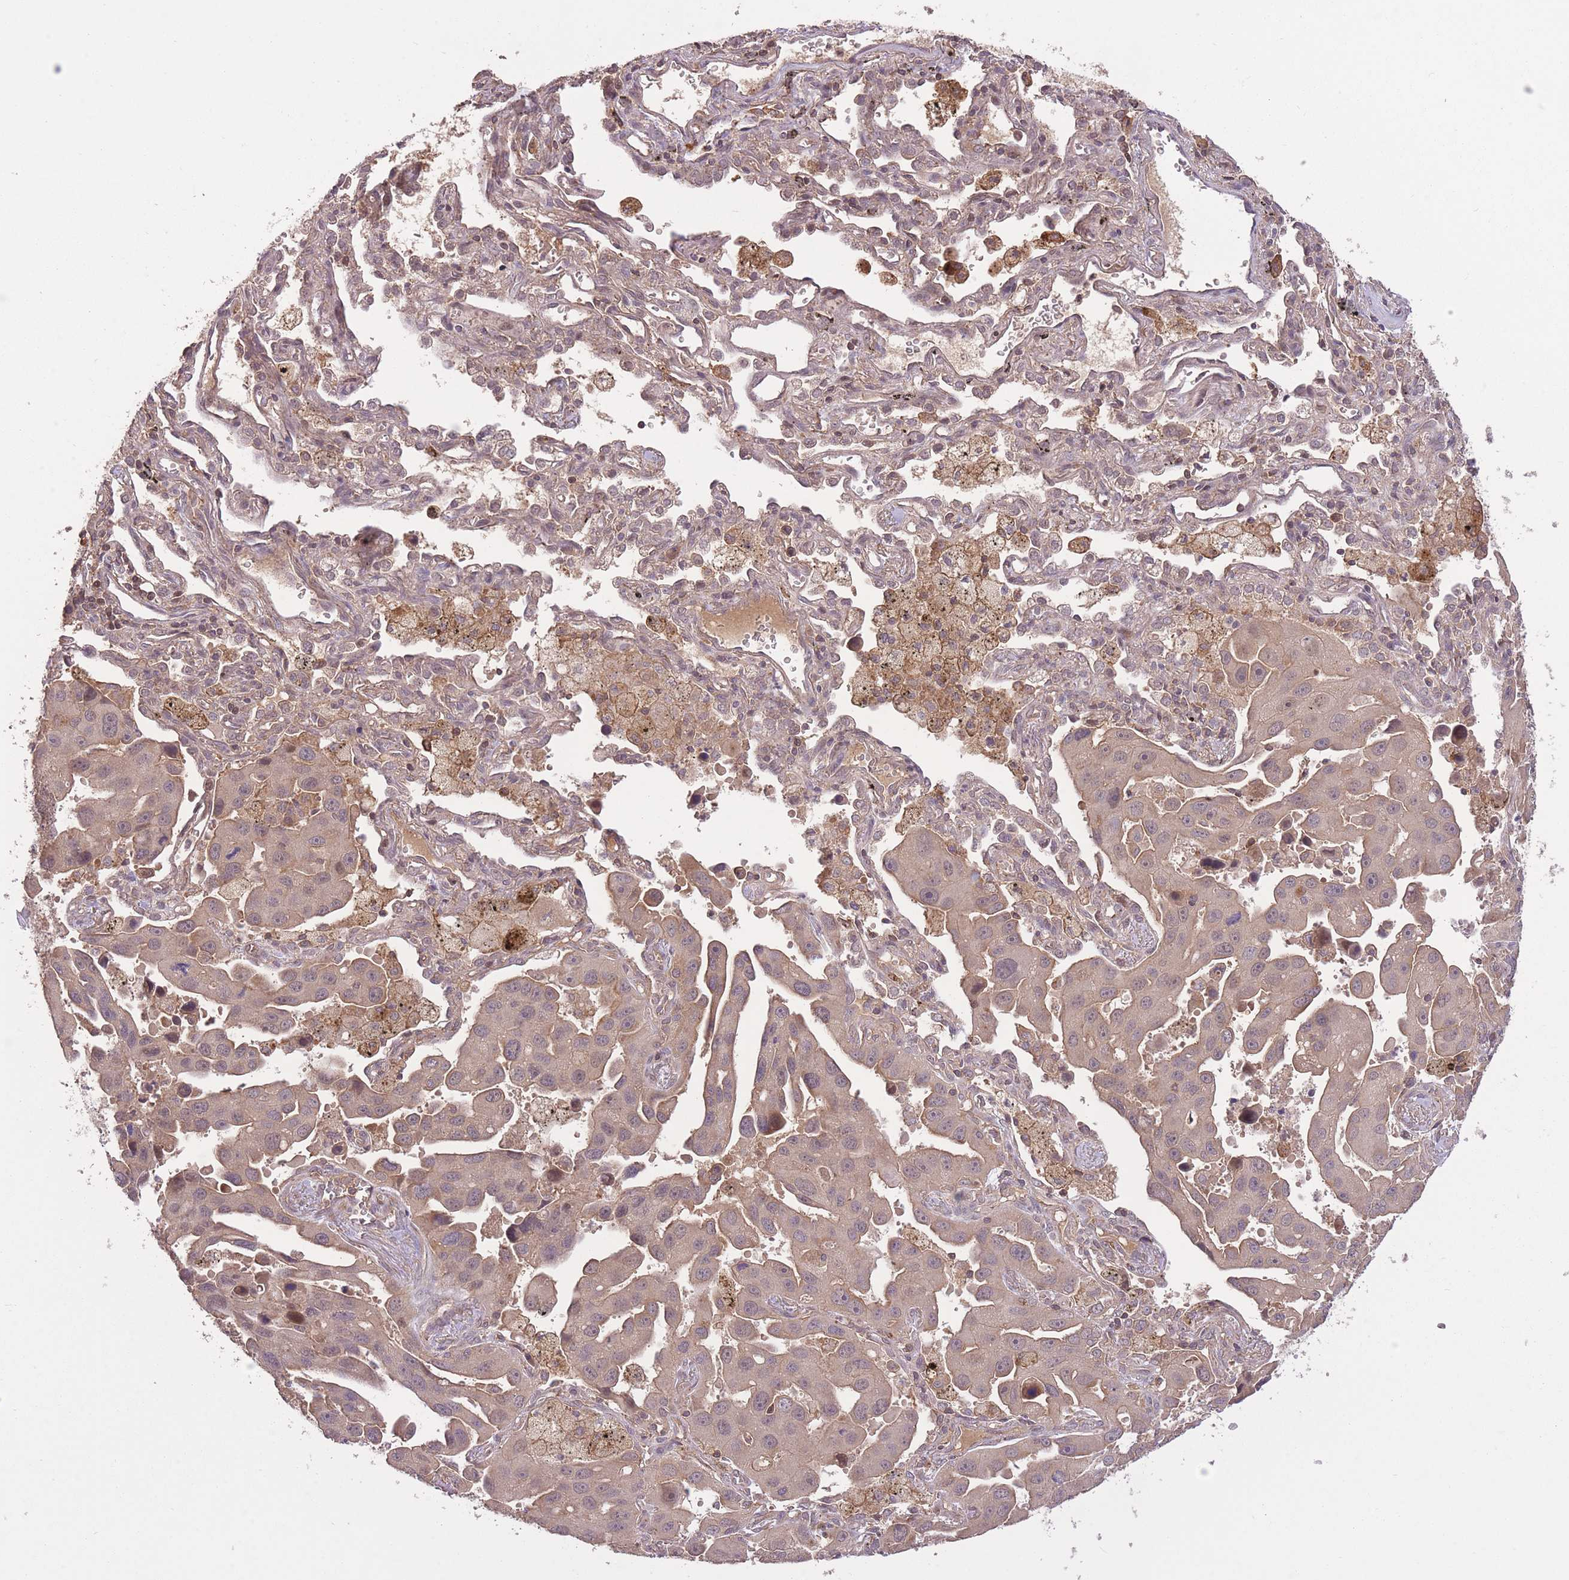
{"staining": {"intensity": "weak", "quantity": ">75%", "location": "cytoplasmic/membranous"}, "tissue": "lung cancer", "cell_type": "Tumor cells", "image_type": "cancer", "snomed": [{"axis": "morphology", "description": "Adenocarcinoma, NOS"}, {"axis": "topography", "description": "Lung"}], "caption": "Immunohistochemical staining of adenocarcinoma (lung) reveals low levels of weak cytoplasmic/membranous expression in approximately >75% of tumor cells. (brown staining indicates protein expression, while blue staining denotes nuclei).", "gene": "POLR3F", "patient": {"sex": "male", "age": 66}}